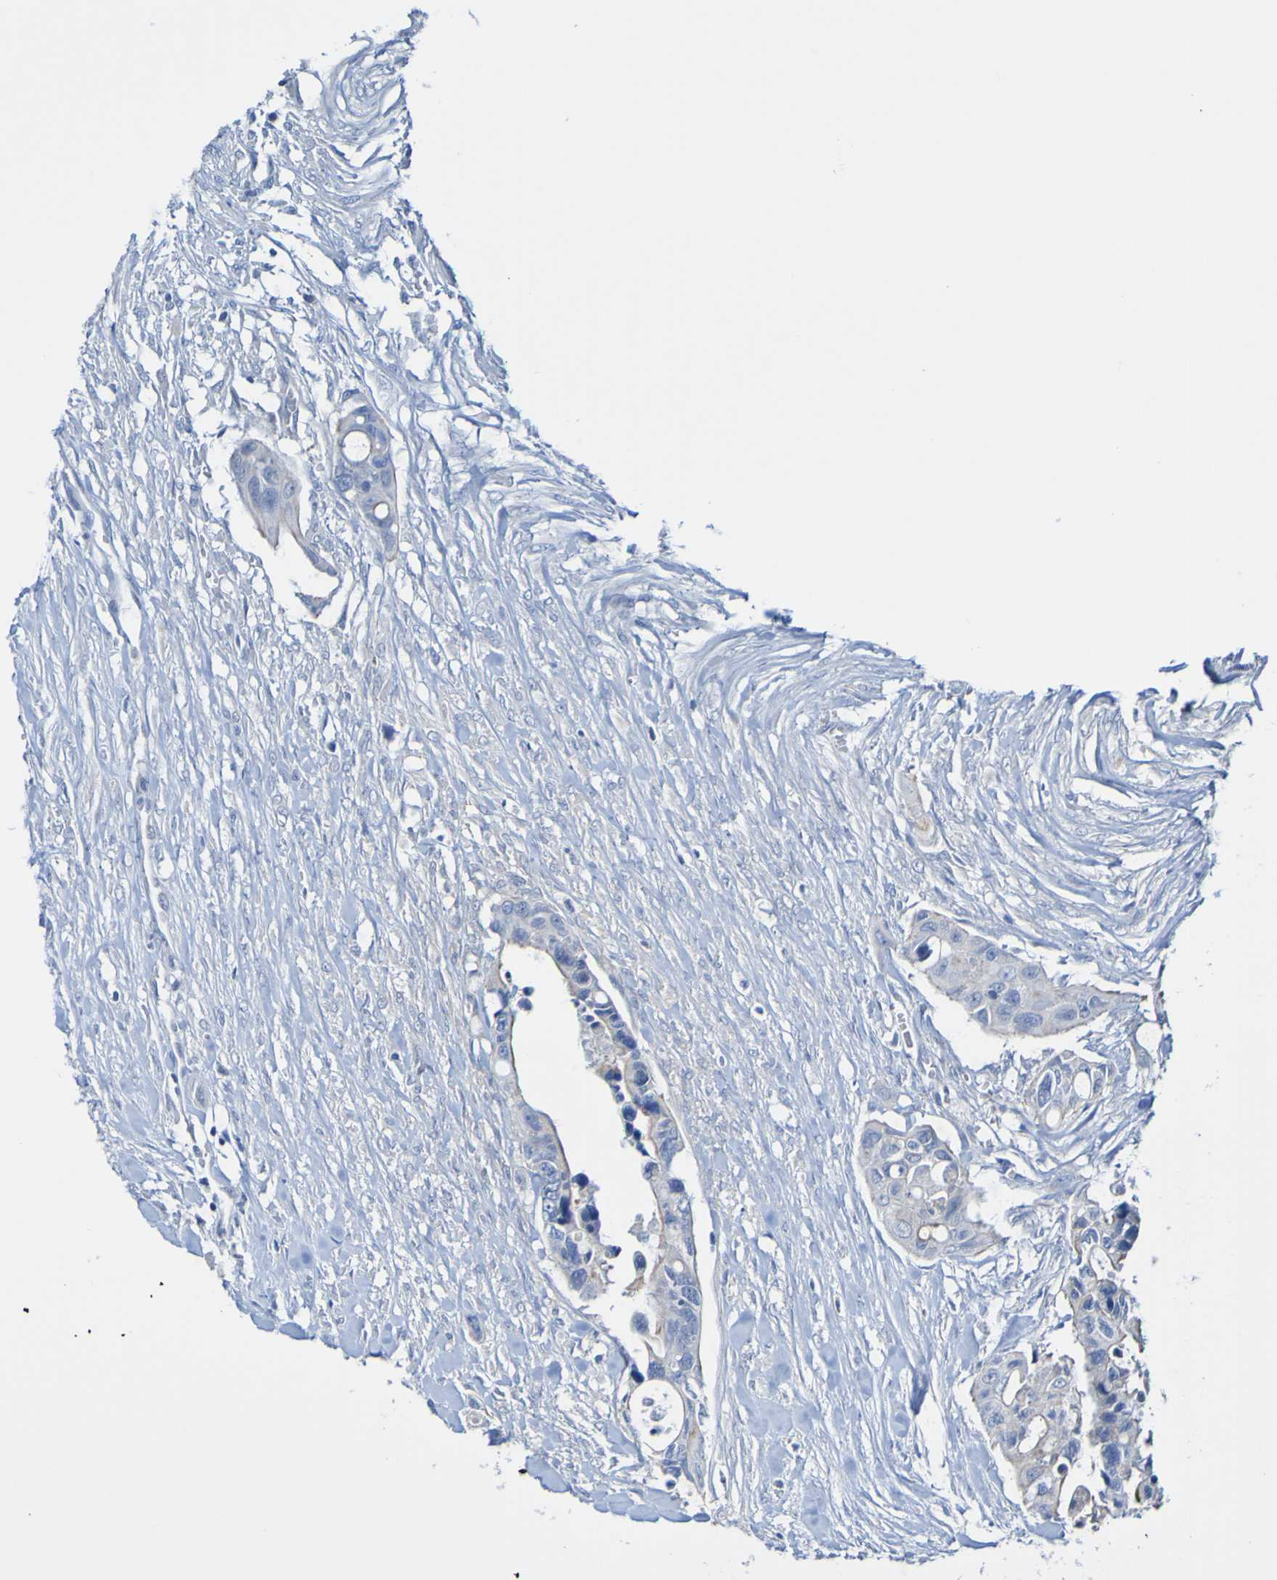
{"staining": {"intensity": "negative", "quantity": "none", "location": "none"}, "tissue": "colorectal cancer", "cell_type": "Tumor cells", "image_type": "cancer", "snomed": [{"axis": "morphology", "description": "Adenocarcinoma, NOS"}, {"axis": "topography", "description": "Colon"}], "caption": "IHC histopathology image of colorectal cancer (adenocarcinoma) stained for a protein (brown), which shows no staining in tumor cells. (Immunohistochemistry, brightfield microscopy, high magnification).", "gene": "ACMSD", "patient": {"sex": "female", "age": 57}}